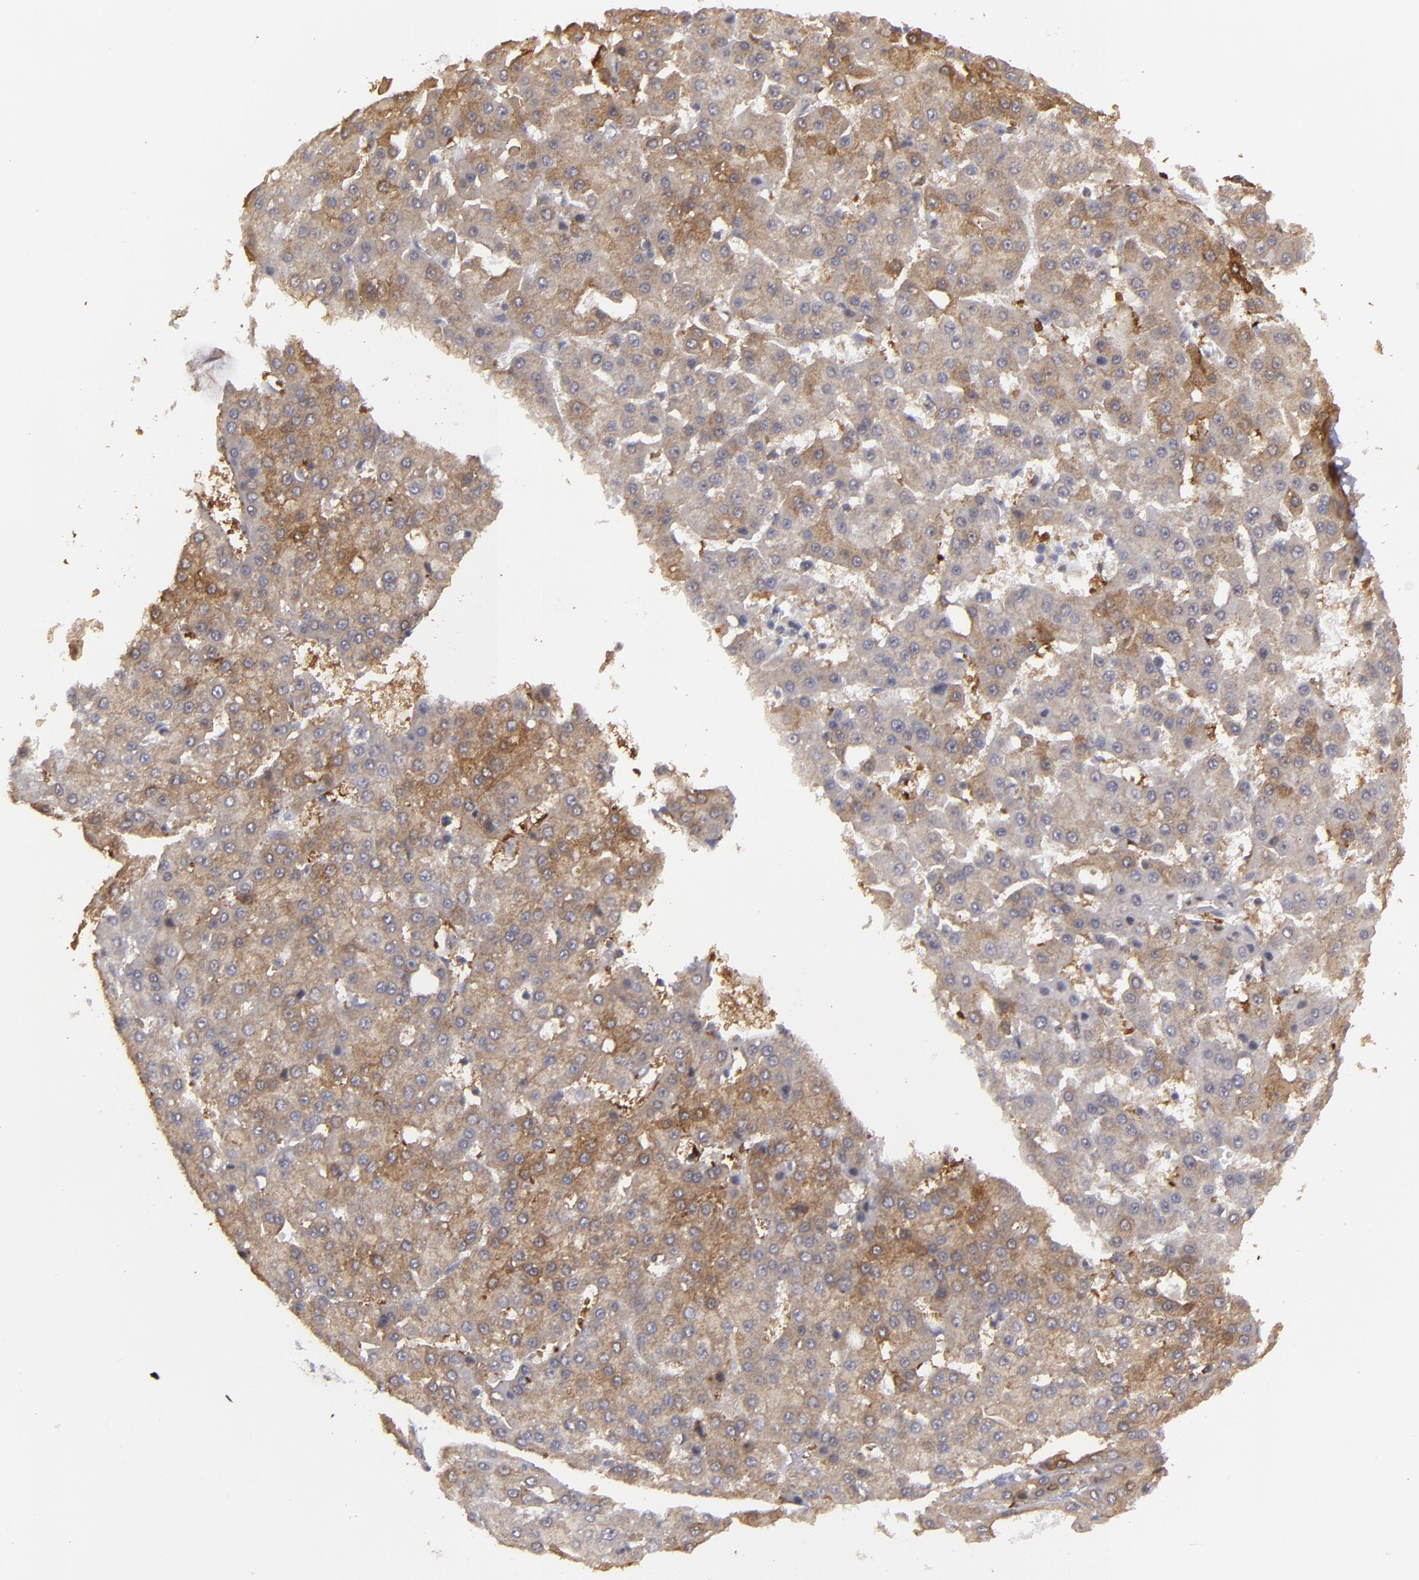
{"staining": {"intensity": "strong", "quantity": ">75%", "location": "cytoplasmic/membranous"}, "tissue": "liver cancer", "cell_type": "Tumor cells", "image_type": "cancer", "snomed": [{"axis": "morphology", "description": "Carcinoma, Hepatocellular, NOS"}, {"axis": "topography", "description": "Liver"}], "caption": "Protein analysis of hepatocellular carcinoma (liver) tissue shows strong cytoplasmic/membranous expression in about >75% of tumor cells. The staining was performed using DAB, with brown indicating positive protein expression. Nuclei are stained blue with hematoxylin.", "gene": "SEMA3G", "patient": {"sex": "male", "age": 47}}